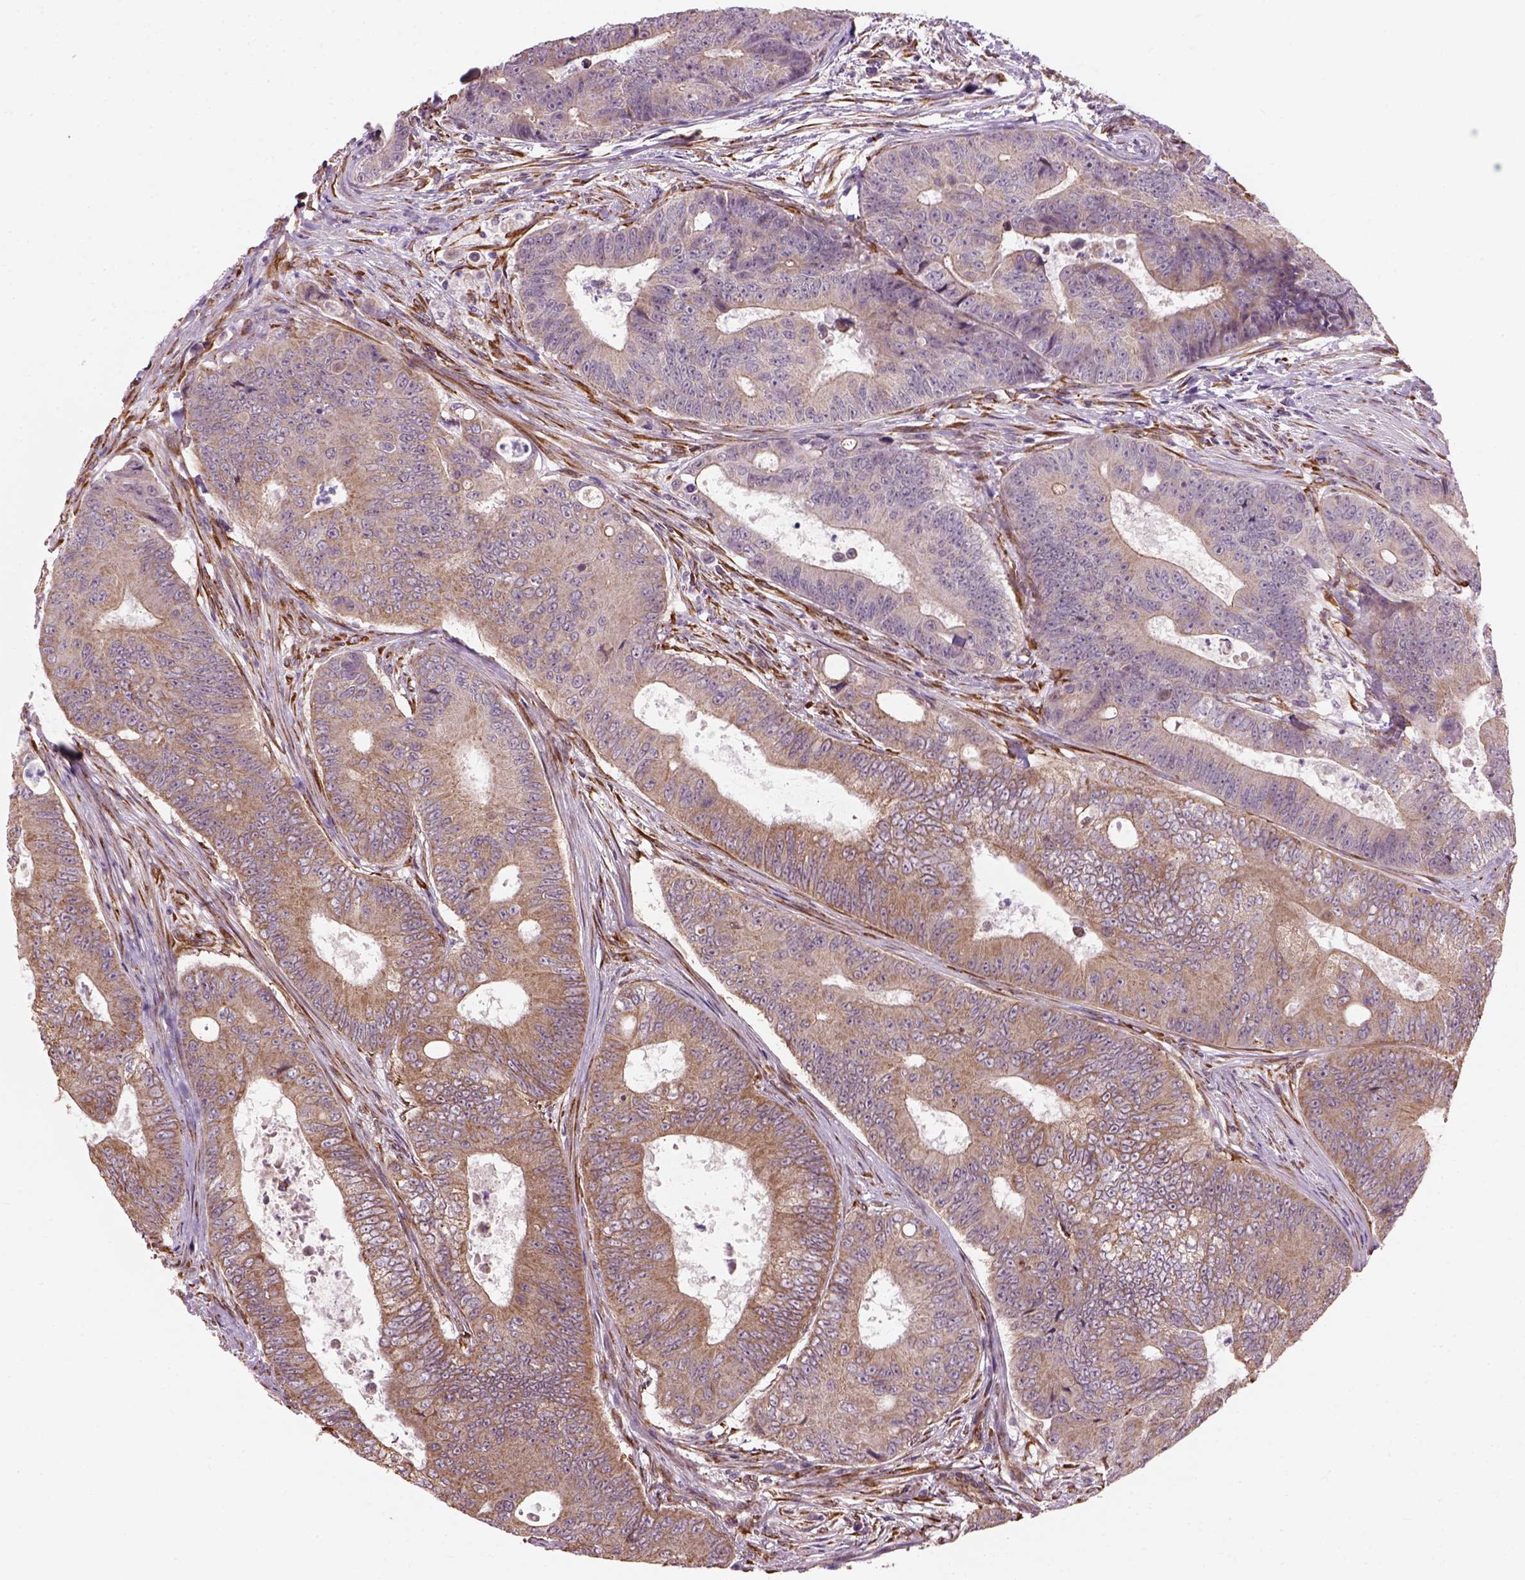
{"staining": {"intensity": "weak", "quantity": ">75%", "location": "cytoplasmic/membranous"}, "tissue": "colorectal cancer", "cell_type": "Tumor cells", "image_type": "cancer", "snomed": [{"axis": "morphology", "description": "Adenocarcinoma, NOS"}, {"axis": "topography", "description": "Colon"}], "caption": "DAB immunohistochemical staining of colorectal adenocarcinoma exhibits weak cytoplasmic/membranous protein positivity in about >75% of tumor cells.", "gene": "XK", "patient": {"sex": "female", "age": 48}}